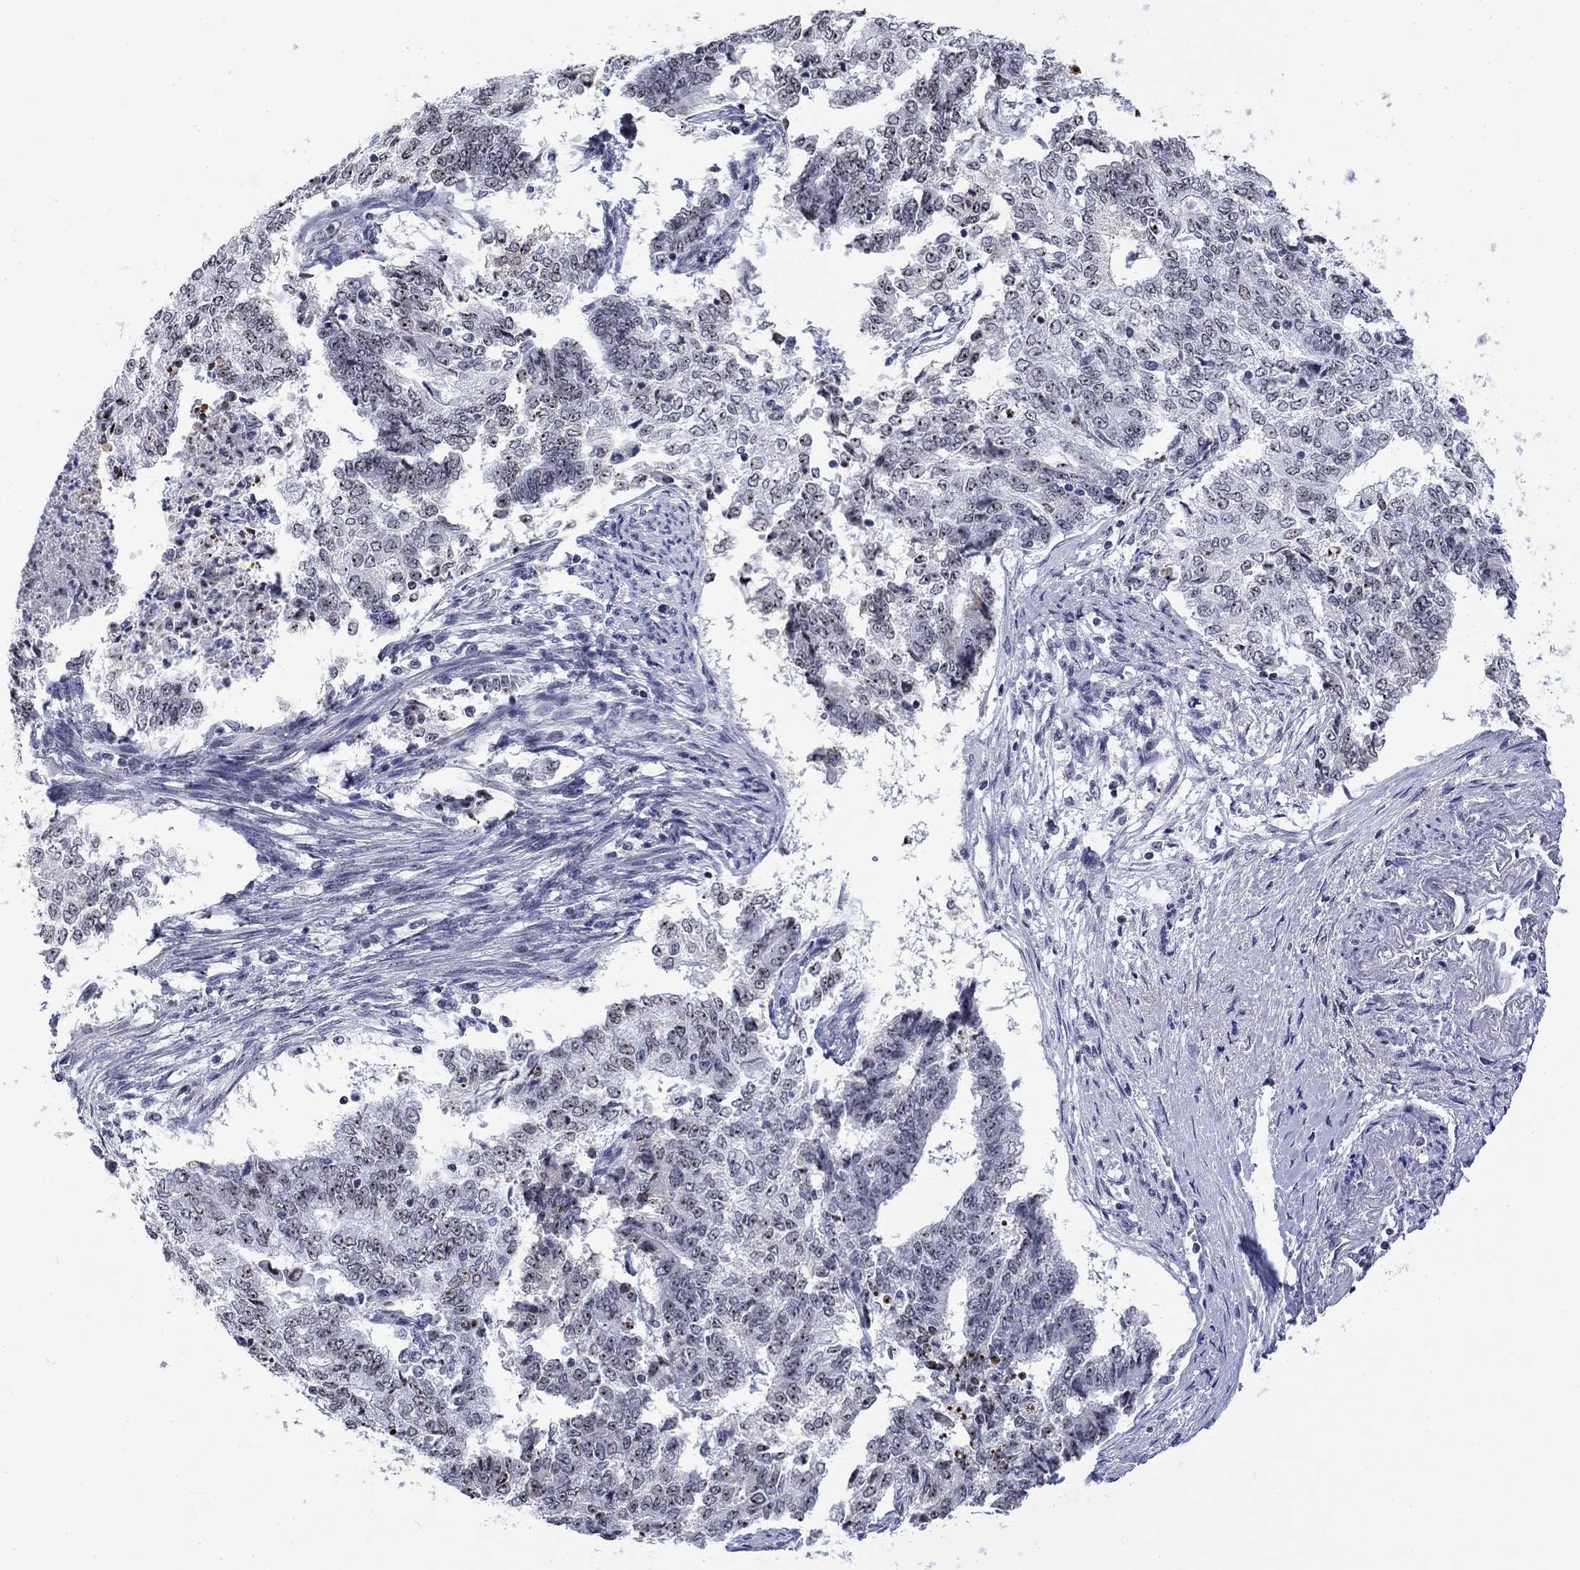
{"staining": {"intensity": "weak", "quantity": "<25%", "location": "nuclear"}, "tissue": "endometrial cancer", "cell_type": "Tumor cells", "image_type": "cancer", "snomed": [{"axis": "morphology", "description": "Adenocarcinoma, NOS"}, {"axis": "topography", "description": "Endometrium"}], "caption": "Protein analysis of endometrial cancer shows no significant positivity in tumor cells. (DAB IHC with hematoxylin counter stain).", "gene": "CSRNP3", "patient": {"sex": "female", "age": 65}}